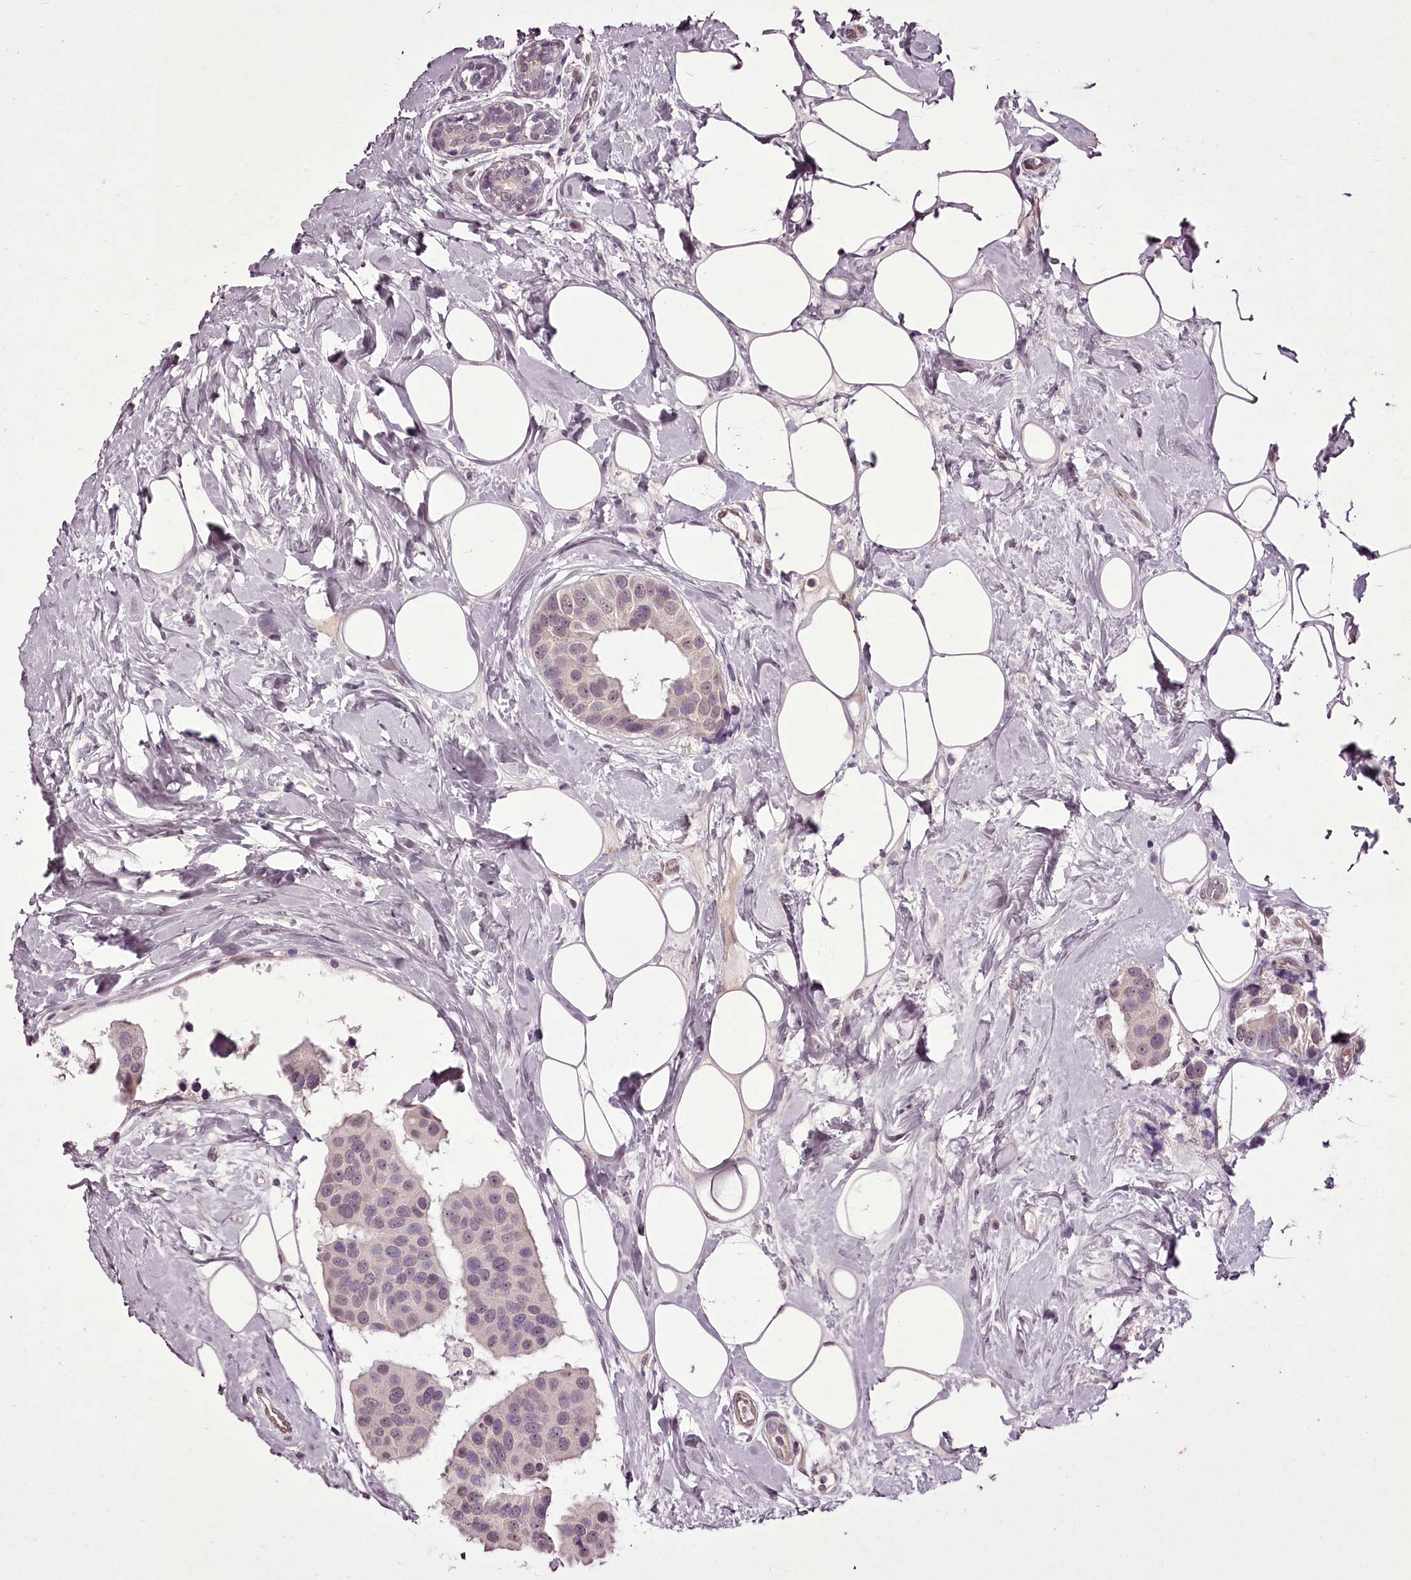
{"staining": {"intensity": "negative", "quantity": "none", "location": "none"}, "tissue": "breast cancer", "cell_type": "Tumor cells", "image_type": "cancer", "snomed": [{"axis": "morphology", "description": "Normal tissue, NOS"}, {"axis": "morphology", "description": "Duct carcinoma"}, {"axis": "topography", "description": "Breast"}], "caption": "There is no significant positivity in tumor cells of breast cancer. (DAB (3,3'-diaminobenzidine) immunohistochemistry, high magnification).", "gene": "C1orf56", "patient": {"sex": "female", "age": 39}}